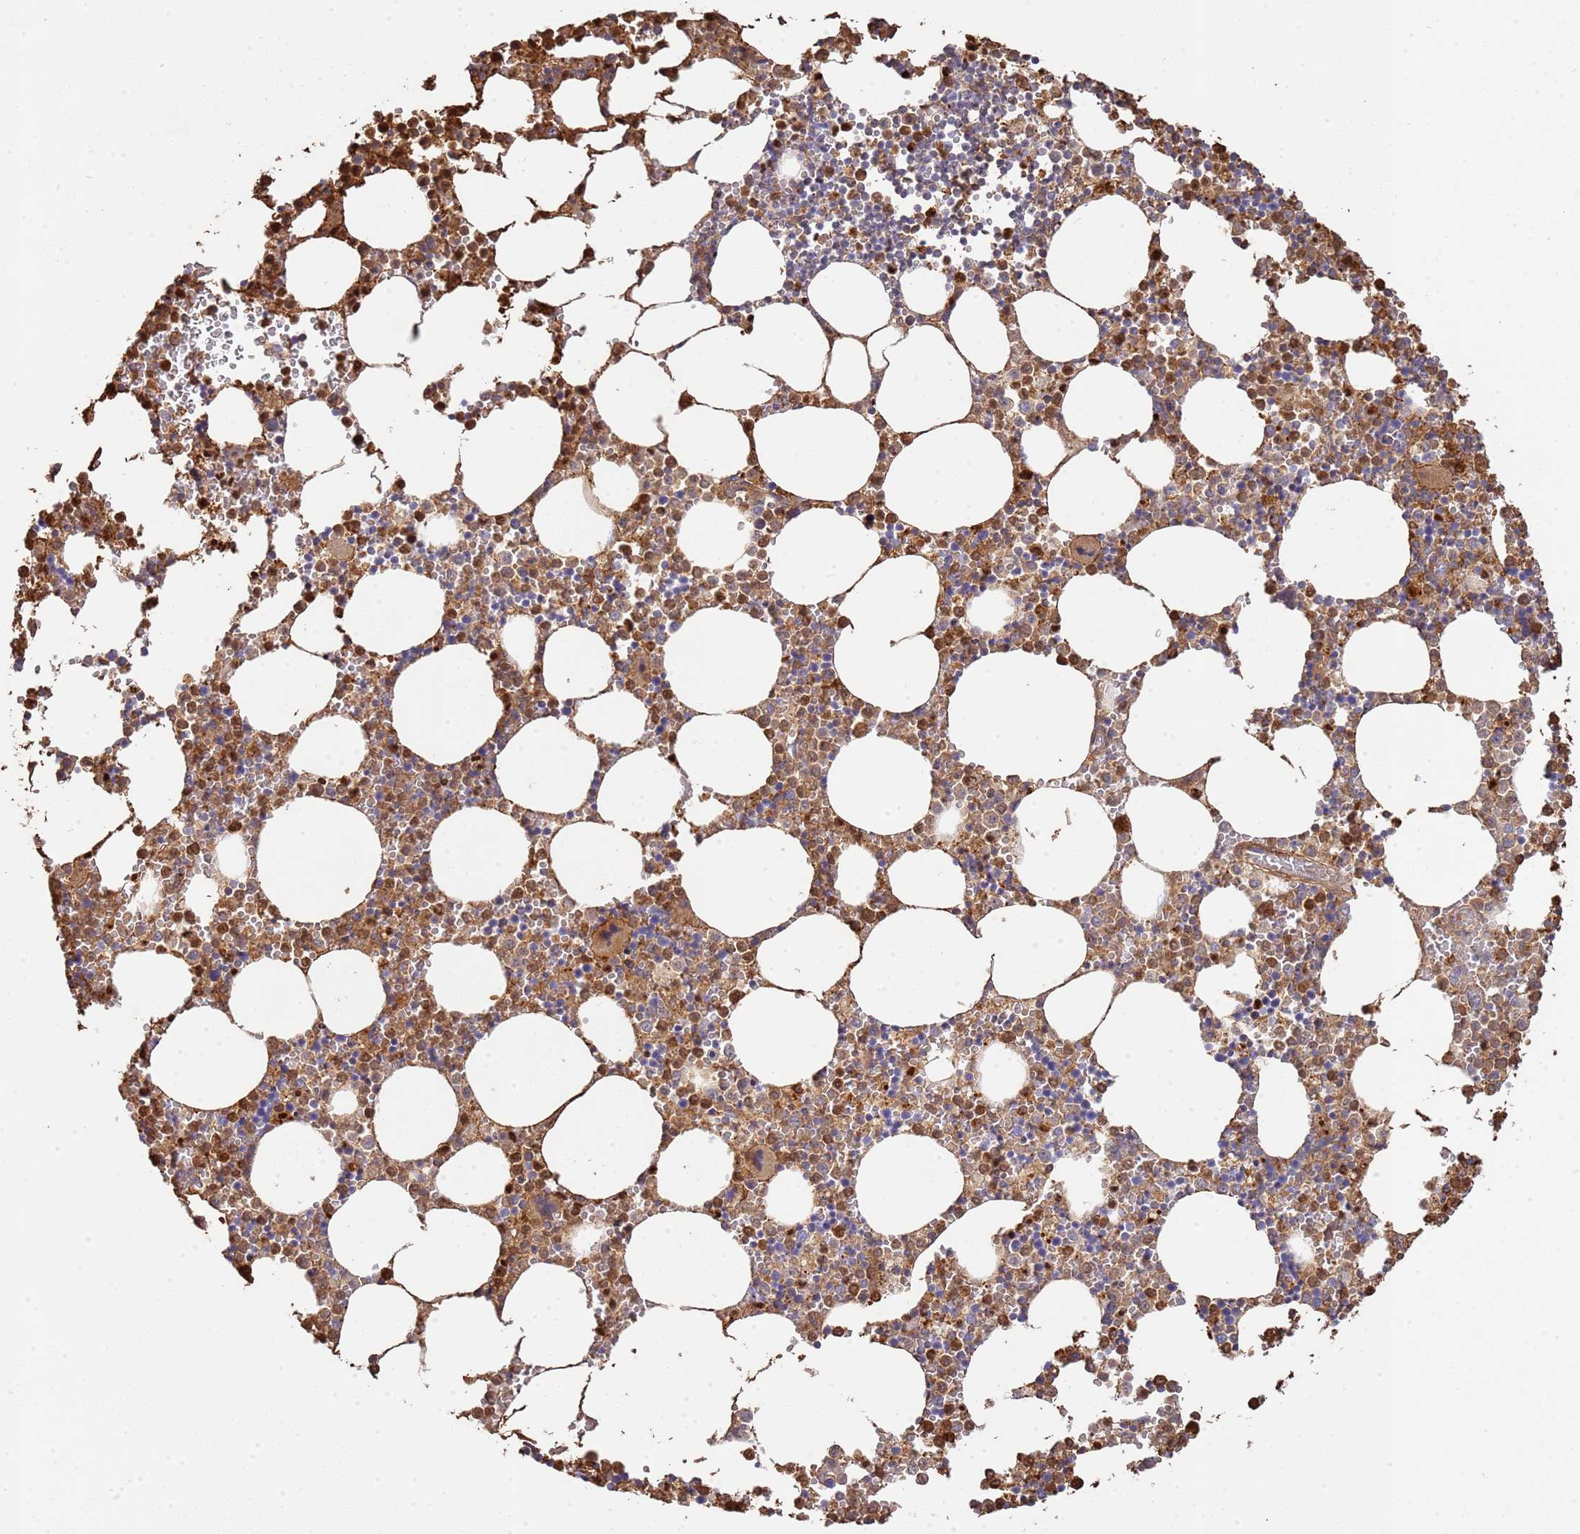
{"staining": {"intensity": "strong", "quantity": "25%-75%", "location": "cytoplasmic/membranous"}, "tissue": "bone marrow", "cell_type": "Hematopoietic cells", "image_type": "normal", "snomed": [{"axis": "morphology", "description": "Normal tissue, NOS"}, {"axis": "topography", "description": "Bone marrow"}], "caption": "The immunohistochemical stain shows strong cytoplasmic/membranous positivity in hematopoietic cells of normal bone marrow.", "gene": "NDUFAF4", "patient": {"sex": "female", "age": 64}}